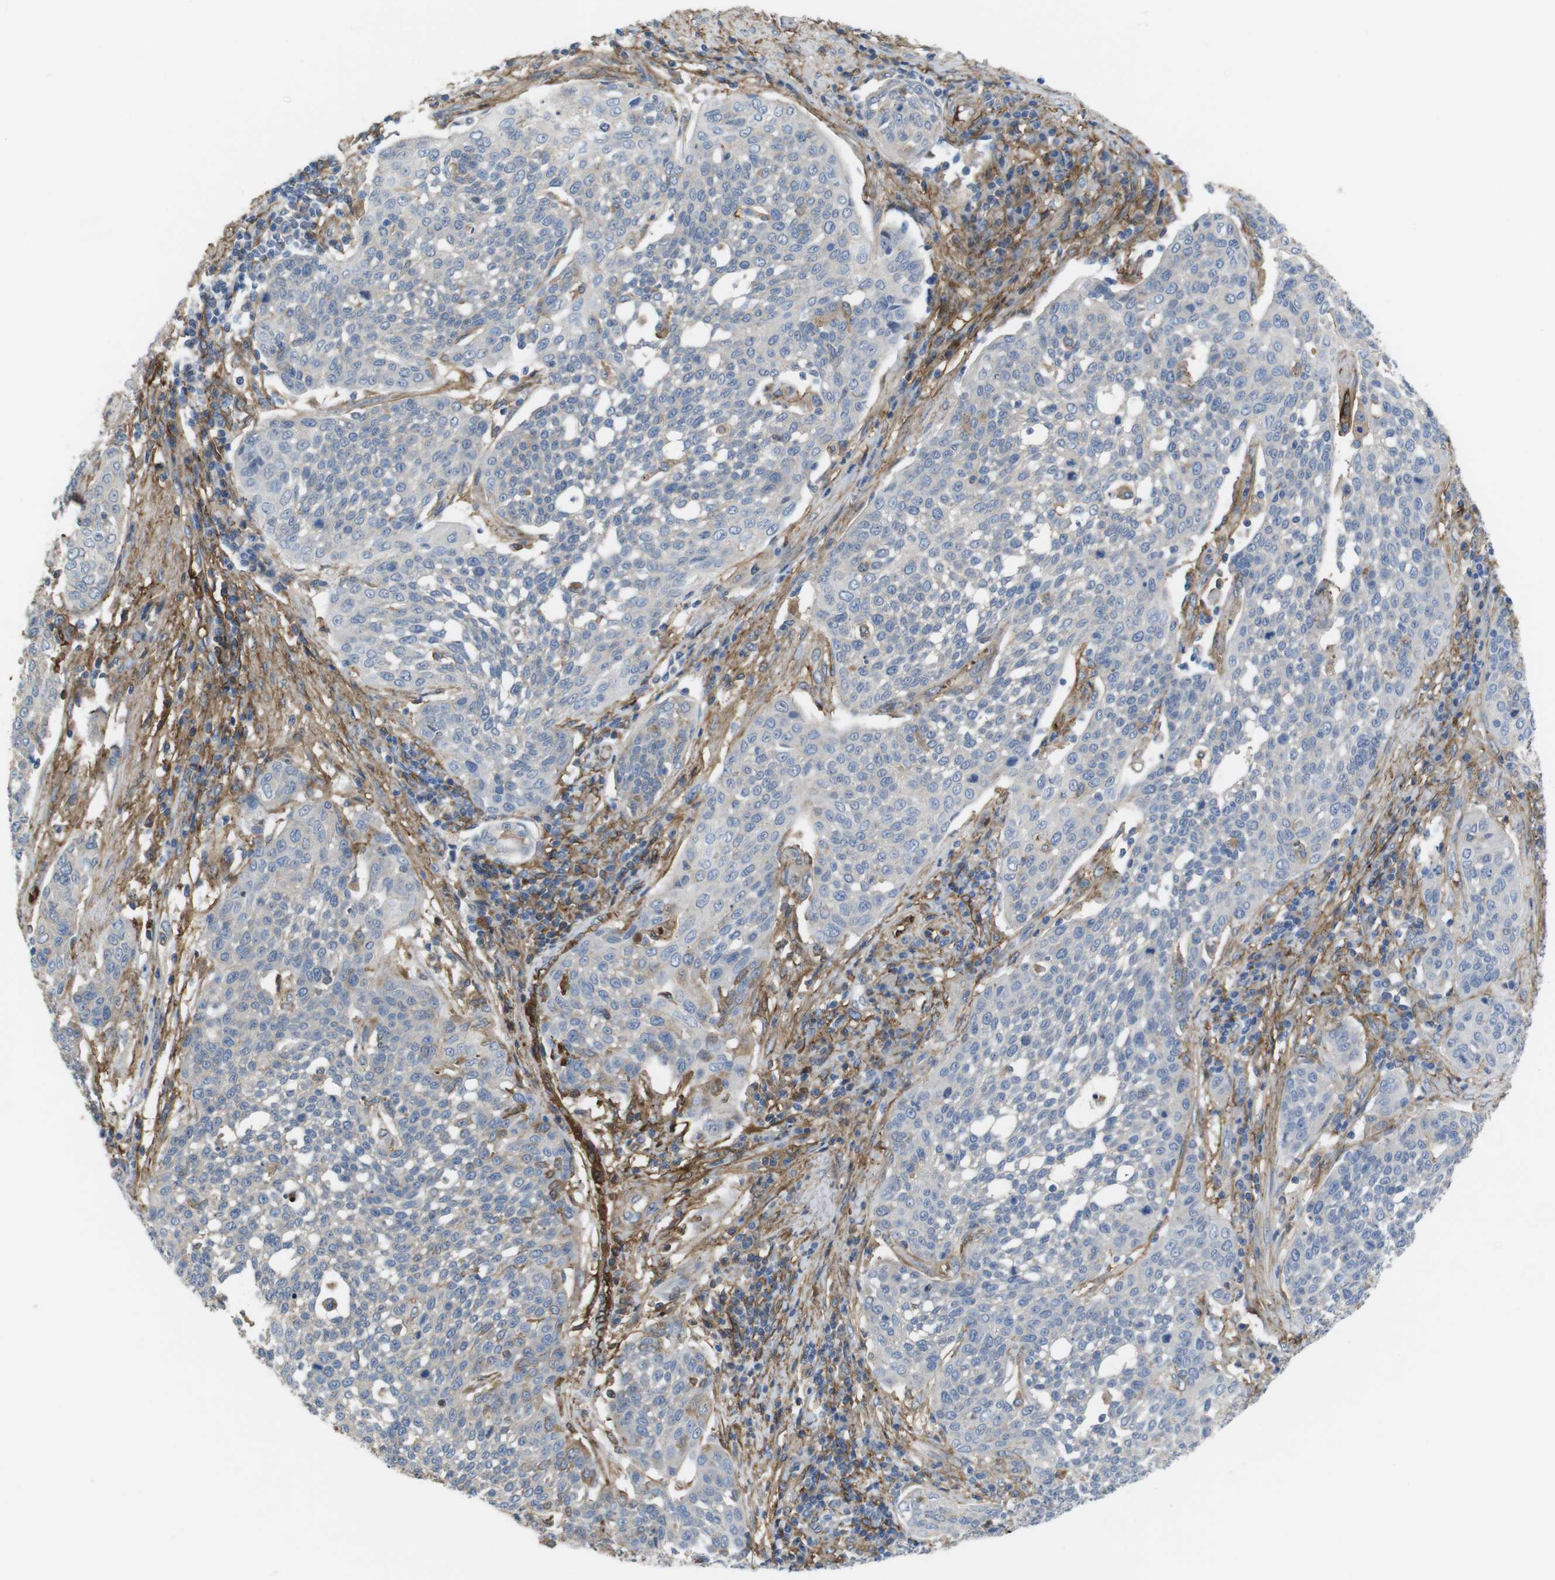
{"staining": {"intensity": "negative", "quantity": "none", "location": "none"}, "tissue": "cervical cancer", "cell_type": "Tumor cells", "image_type": "cancer", "snomed": [{"axis": "morphology", "description": "Squamous cell carcinoma, NOS"}, {"axis": "topography", "description": "Cervix"}], "caption": "Cervical cancer stained for a protein using immunohistochemistry reveals no staining tumor cells.", "gene": "CYBRD1", "patient": {"sex": "female", "age": 34}}